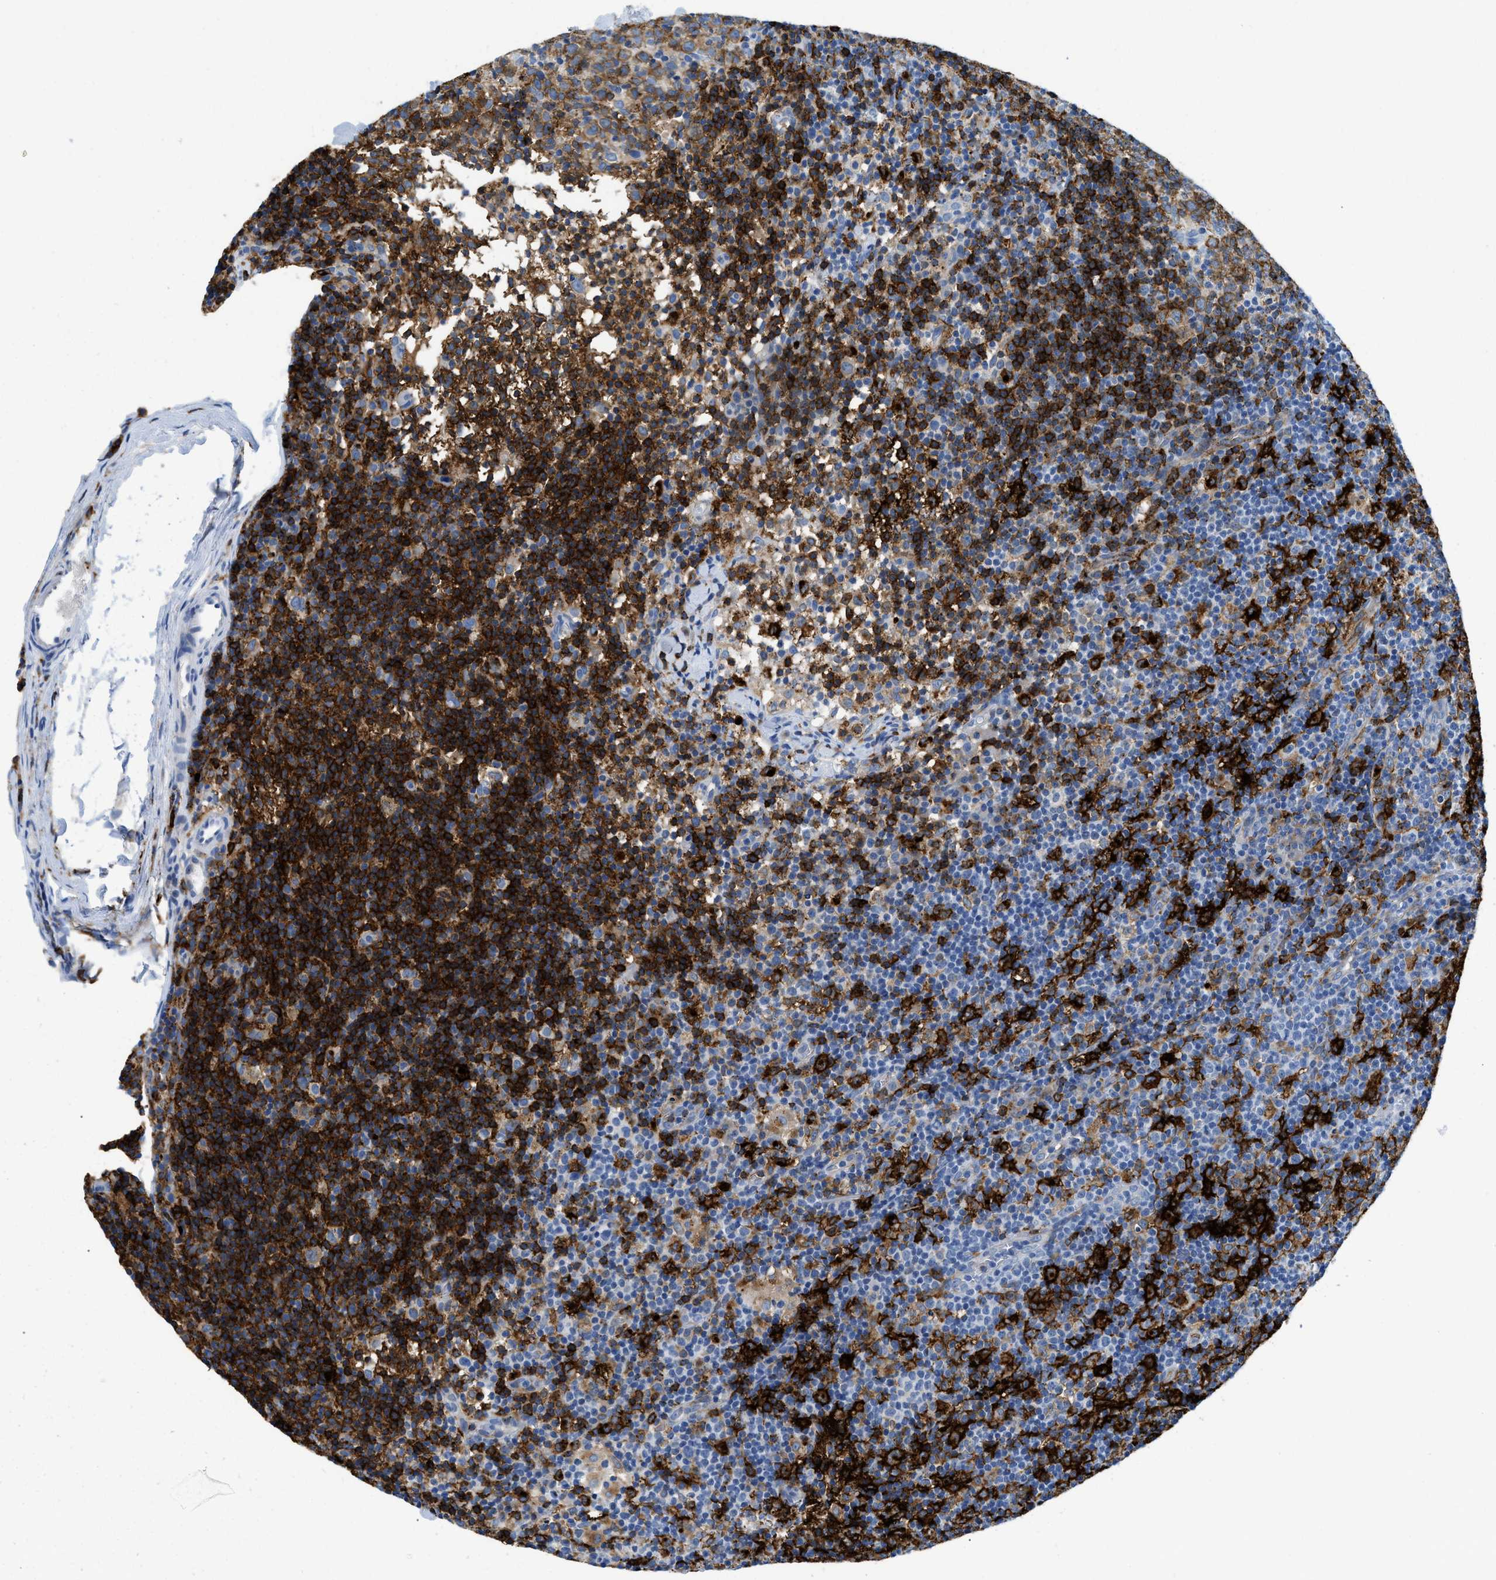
{"staining": {"intensity": "strong", "quantity": ">75%", "location": "cytoplasmic/membranous"}, "tissue": "lymph node", "cell_type": "Germinal center cells", "image_type": "normal", "snomed": [{"axis": "morphology", "description": "Normal tissue, NOS"}, {"axis": "morphology", "description": "Inflammation, NOS"}, {"axis": "topography", "description": "Lymph node"}], "caption": "Lymph node stained with immunohistochemistry (IHC) reveals strong cytoplasmic/membranous positivity in approximately >75% of germinal center cells.", "gene": "CD226", "patient": {"sex": "male", "age": 55}}